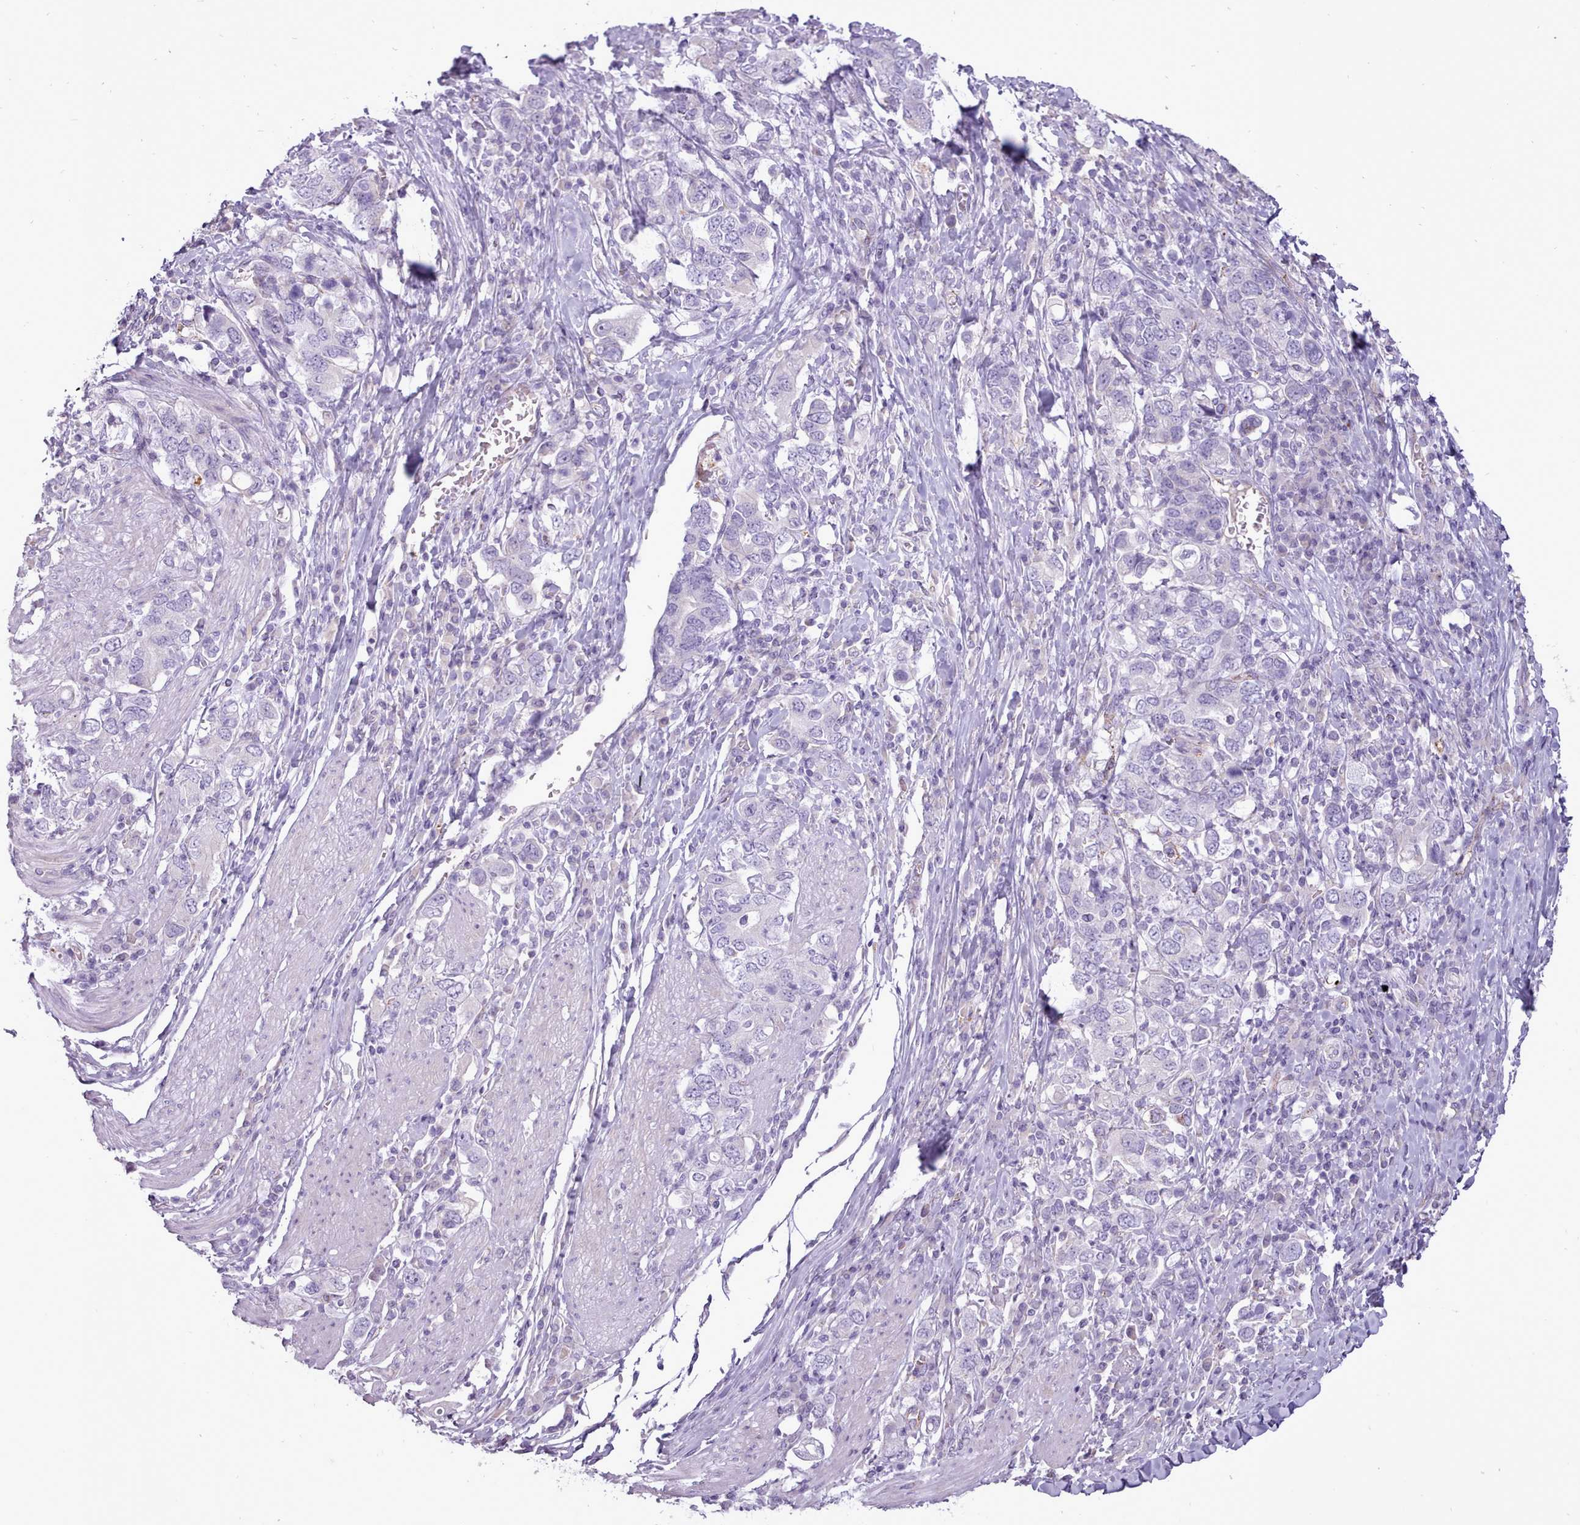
{"staining": {"intensity": "negative", "quantity": "none", "location": "none"}, "tissue": "stomach cancer", "cell_type": "Tumor cells", "image_type": "cancer", "snomed": [{"axis": "morphology", "description": "Adenocarcinoma, NOS"}, {"axis": "topography", "description": "Stomach, upper"}, {"axis": "topography", "description": "Stomach"}], "caption": "Stomach cancer was stained to show a protein in brown. There is no significant expression in tumor cells. The staining is performed using DAB (3,3'-diaminobenzidine) brown chromogen with nuclei counter-stained in using hematoxylin.", "gene": "ATRAID", "patient": {"sex": "male", "age": 62}}